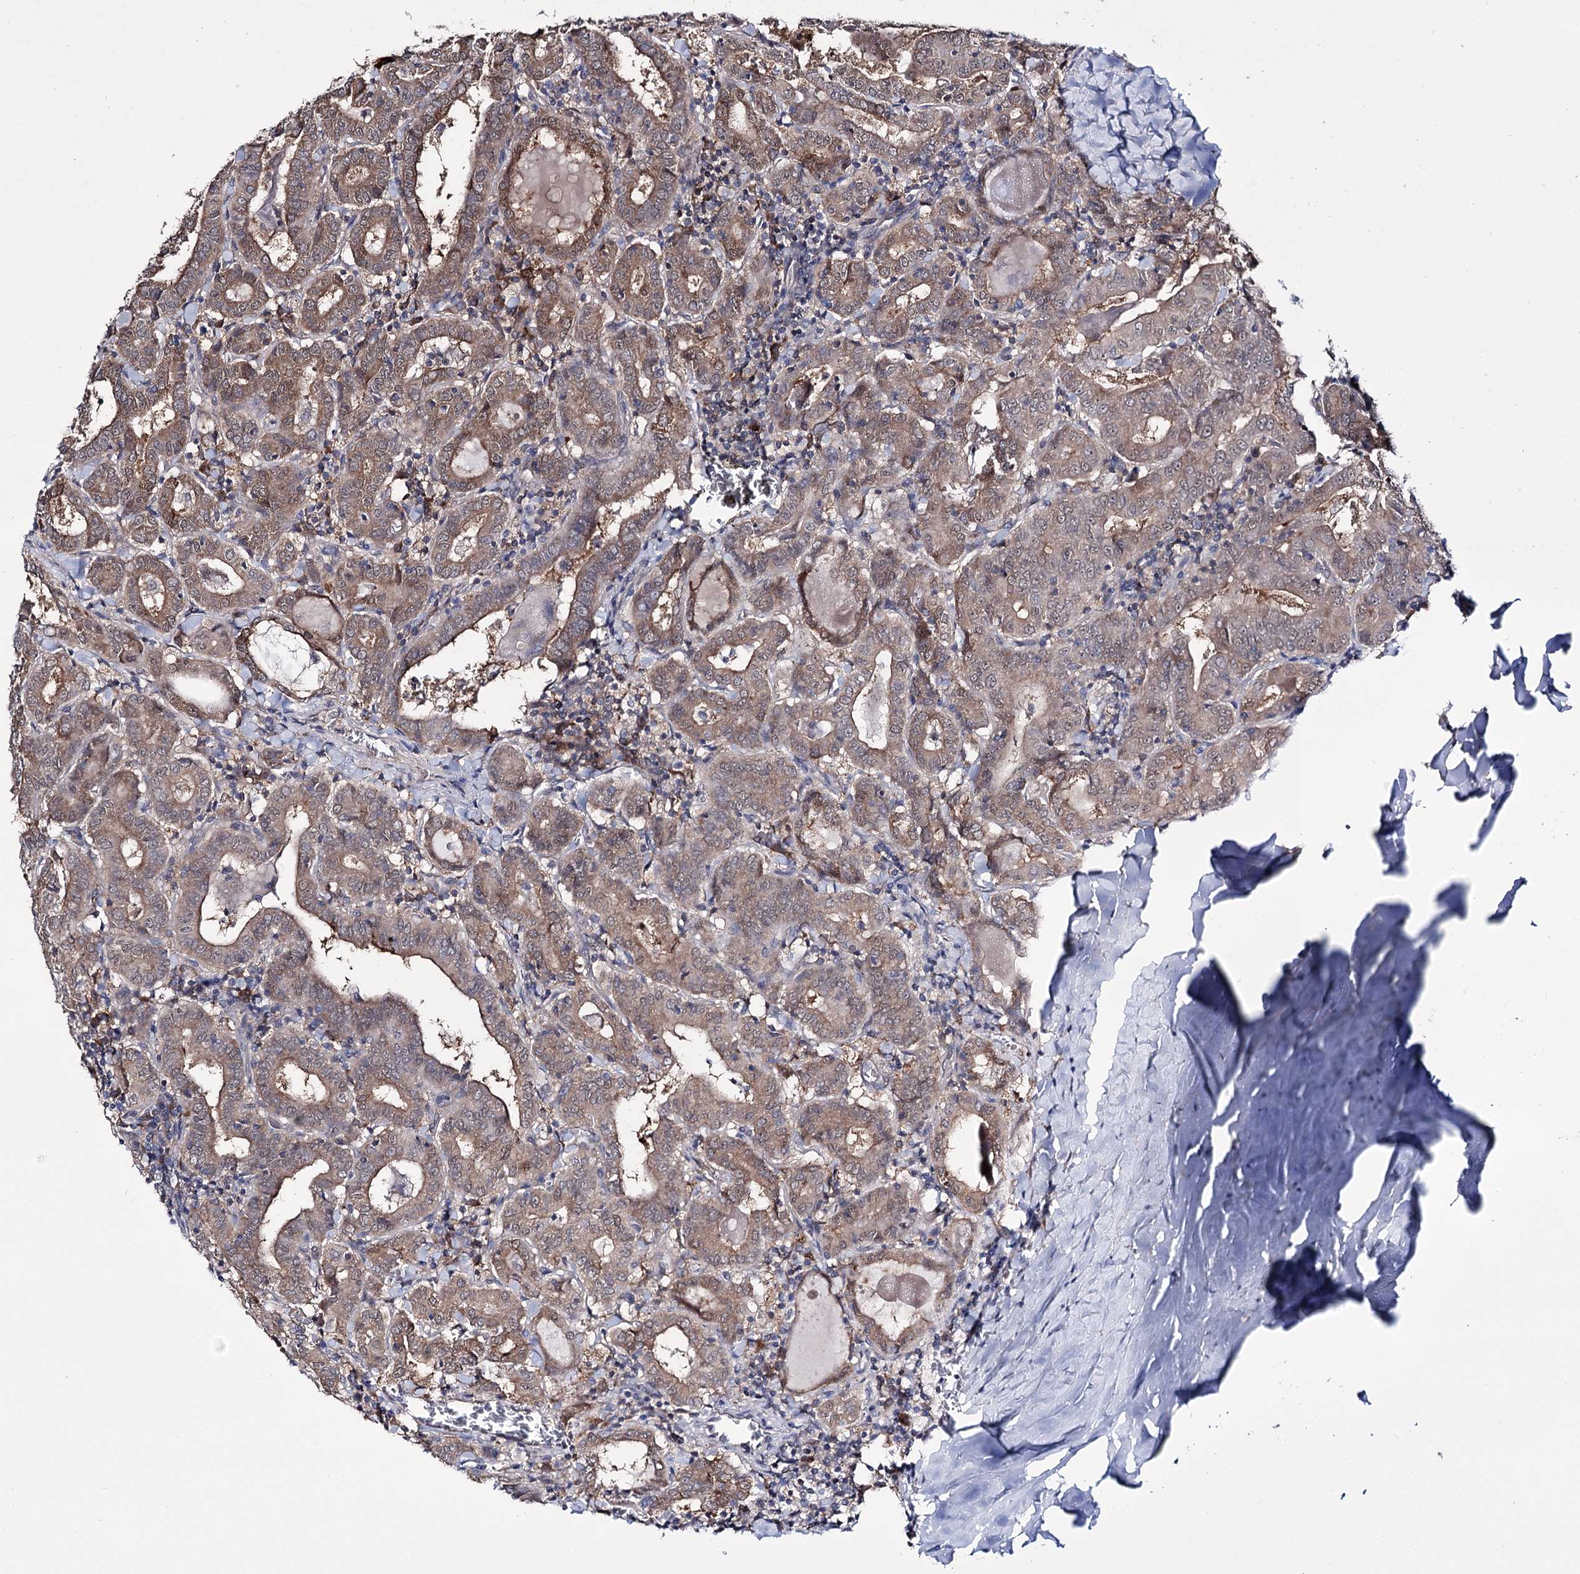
{"staining": {"intensity": "moderate", "quantity": ">75%", "location": "cytoplasmic/membranous"}, "tissue": "thyroid cancer", "cell_type": "Tumor cells", "image_type": "cancer", "snomed": [{"axis": "morphology", "description": "Papillary adenocarcinoma, NOS"}, {"axis": "topography", "description": "Thyroid gland"}], "caption": "About >75% of tumor cells in human thyroid cancer exhibit moderate cytoplasmic/membranous protein positivity as visualized by brown immunohistochemical staining.", "gene": "PTER", "patient": {"sex": "female", "age": 72}}